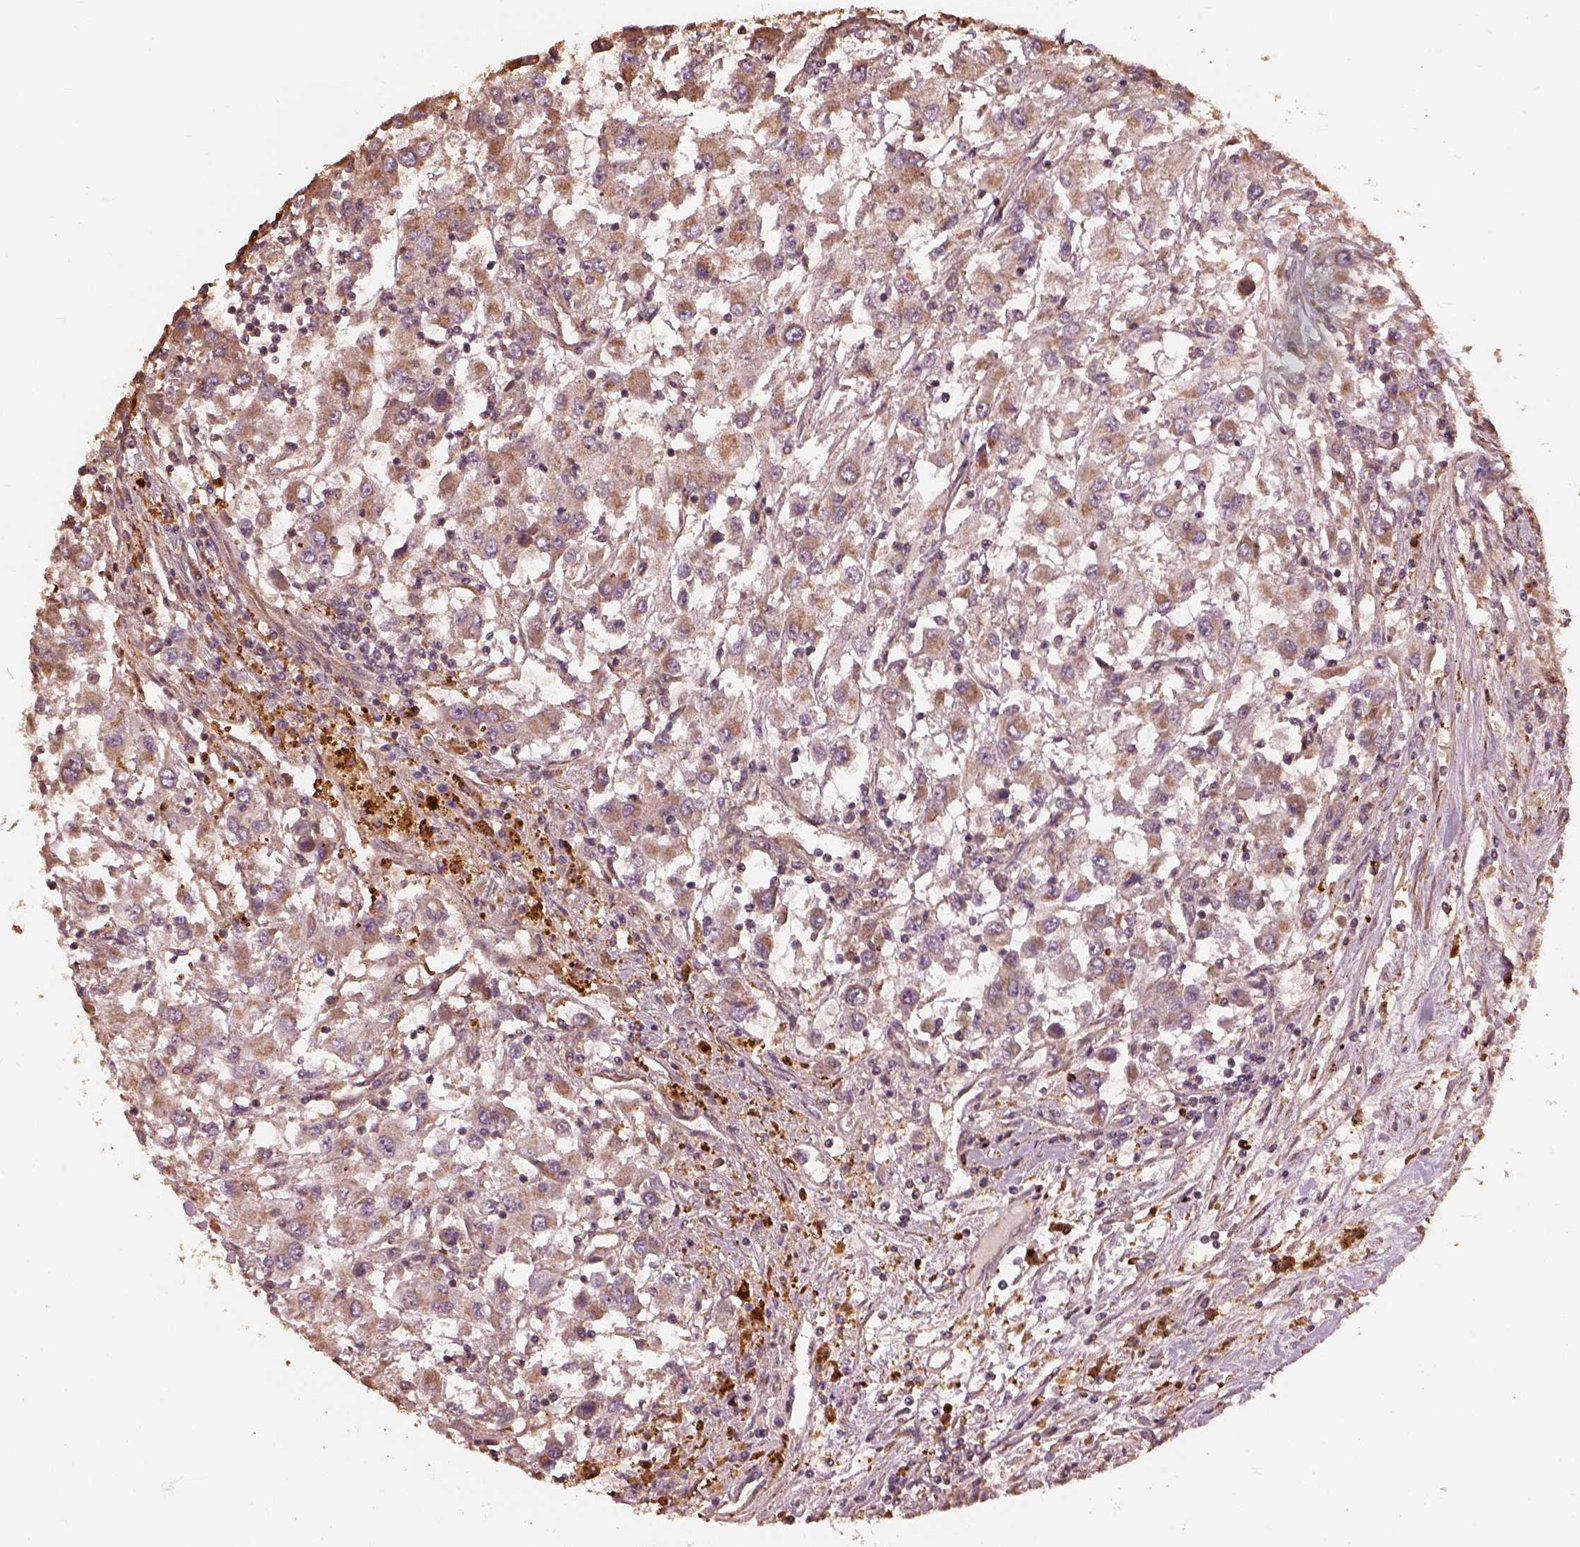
{"staining": {"intensity": "moderate", "quantity": ">75%", "location": "cytoplasmic/membranous"}, "tissue": "renal cancer", "cell_type": "Tumor cells", "image_type": "cancer", "snomed": [{"axis": "morphology", "description": "Adenocarcinoma, NOS"}, {"axis": "topography", "description": "Kidney"}], "caption": "IHC image of neoplastic tissue: human renal cancer stained using immunohistochemistry (IHC) exhibits medium levels of moderate protein expression localized specifically in the cytoplasmic/membranous of tumor cells, appearing as a cytoplasmic/membranous brown color.", "gene": "METTL4", "patient": {"sex": "female", "age": 67}}